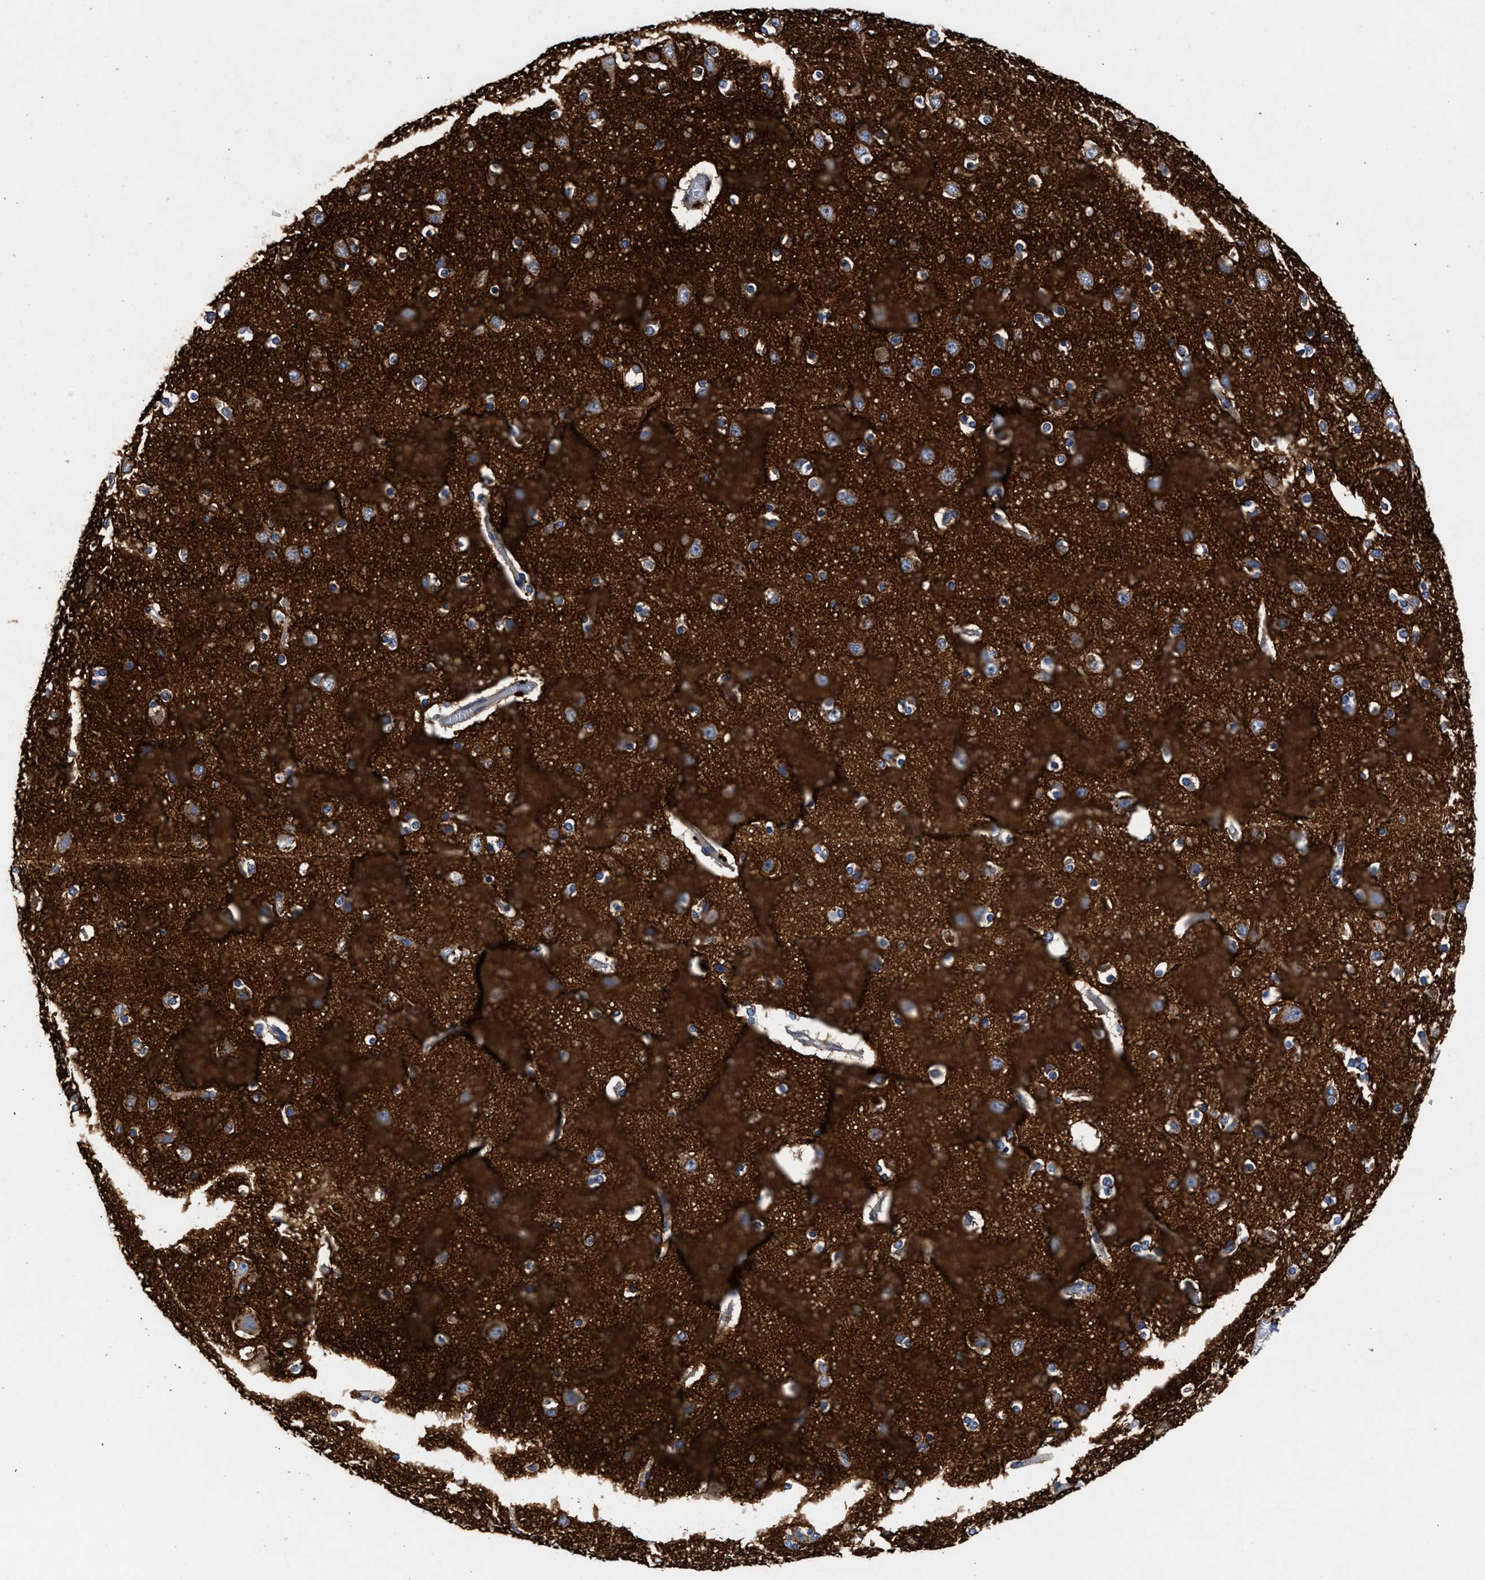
{"staining": {"intensity": "negative", "quantity": "none", "location": "none"}, "tissue": "cerebral cortex", "cell_type": "Endothelial cells", "image_type": "normal", "snomed": [{"axis": "morphology", "description": "Normal tissue, NOS"}, {"axis": "topography", "description": "Cerebral cortex"}], "caption": "Histopathology image shows no significant protein staining in endothelial cells of benign cerebral cortex. The staining was performed using DAB (3,3'-diaminobenzidine) to visualize the protein expression in brown, while the nuclei were stained in blue with hematoxylin (Magnification: 20x).", "gene": "GNAI3", "patient": {"sex": "female", "age": 54}}